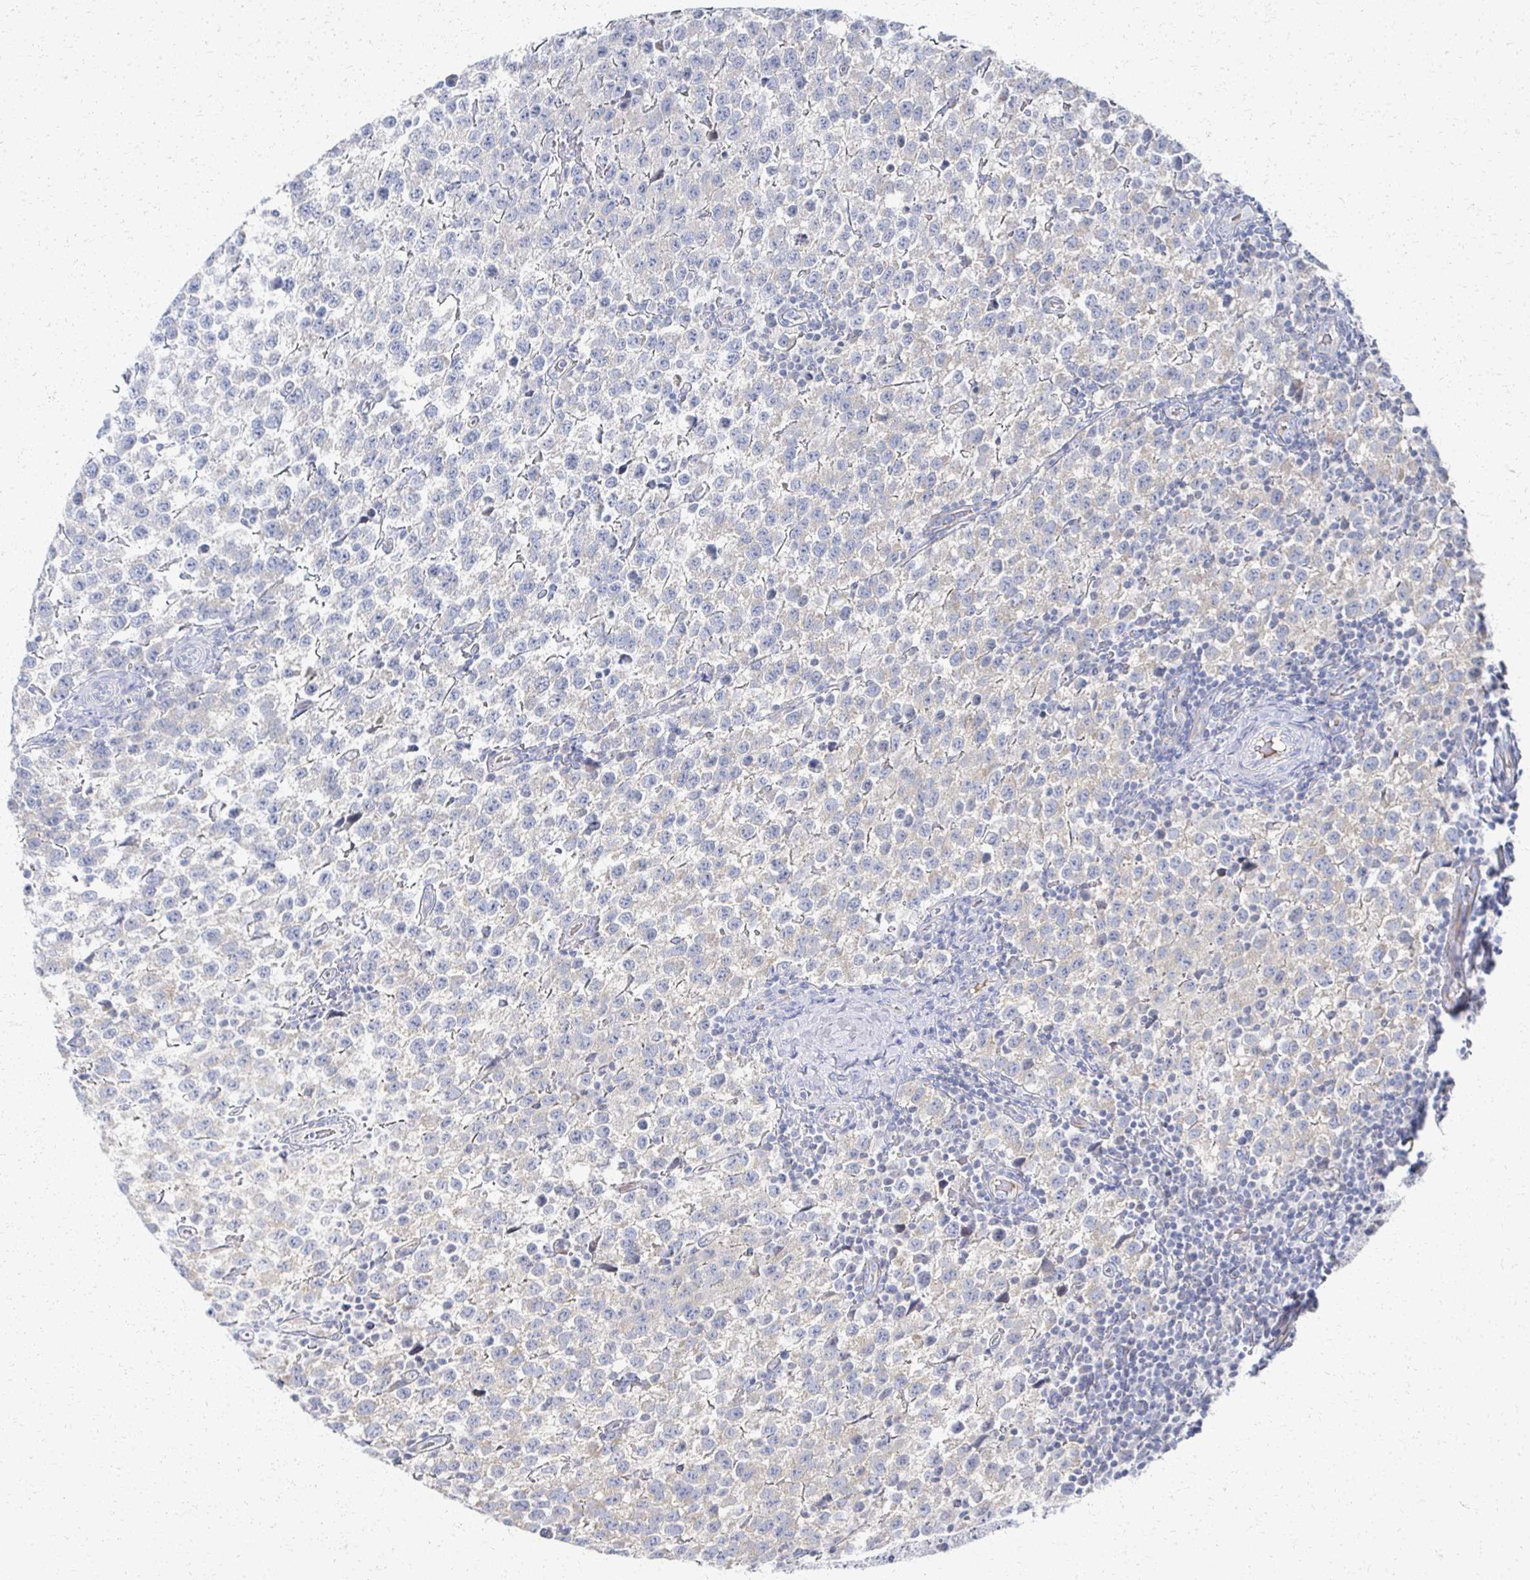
{"staining": {"intensity": "negative", "quantity": "none", "location": "none"}, "tissue": "testis cancer", "cell_type": "Tumor cells", "image_type": "cancer", "snomed": [{"axis": "morphology", "description": "Seminoma, NOS"}, {"axis": "topography", "description": "Testis"}], "caption": "High power microscopy image of an IHC photomicrograph of testis cancer (seminoma), revealing no significant staining in tumor cells. The staining was performed using DAB to visualize the protein expression in brown, while the nuclei were stained in blue with hematoxylin (Magnification: 20x).", "gene": "PRR20A", "patient": {"sex": "male", "age": 34}}